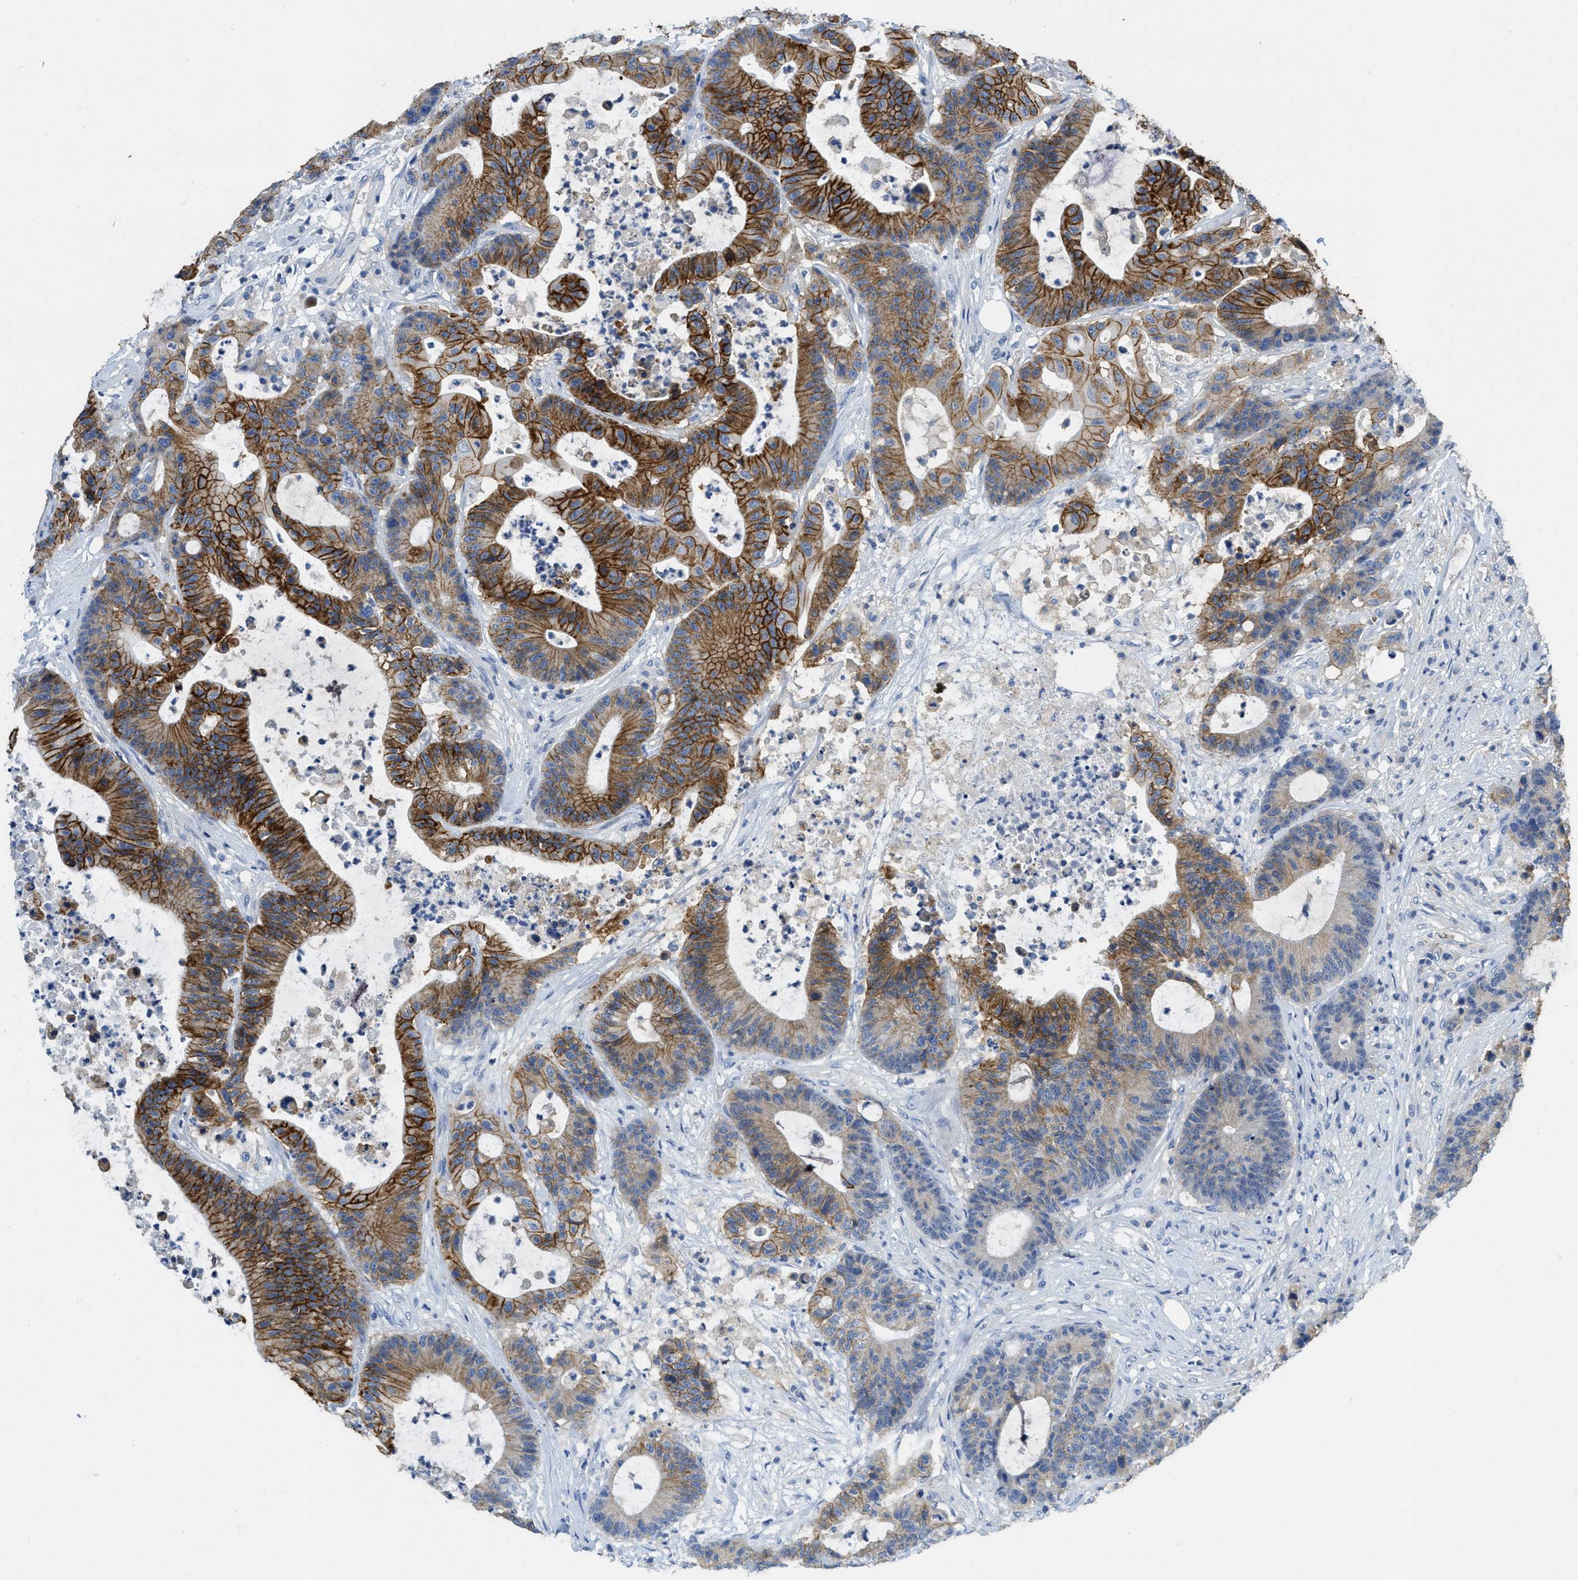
{"staining": {"intensity": "strong", "quantity": ">75%", "location": "cytoplasmic/membranous"}, "tissue": "colorectal cancer", "cell_type": "Tumor cells", "image_type": "cancer", "snomed": [{"axis": "morphology", "description": "Adenocarcinoma, NOS"}, {"axis": "topography", "description": "Colon"}], "caption": "Protein staining of adenocarcinoma (colorectal) tissue displays strong cytoplasmic/membranous positivity in approximately >75% of tumor cells. Ihc stains the protein of interest in brown and the nuclei are stained blue.", "gene": "CNNM4", "patient": {"sex": "female", "age": 84}}